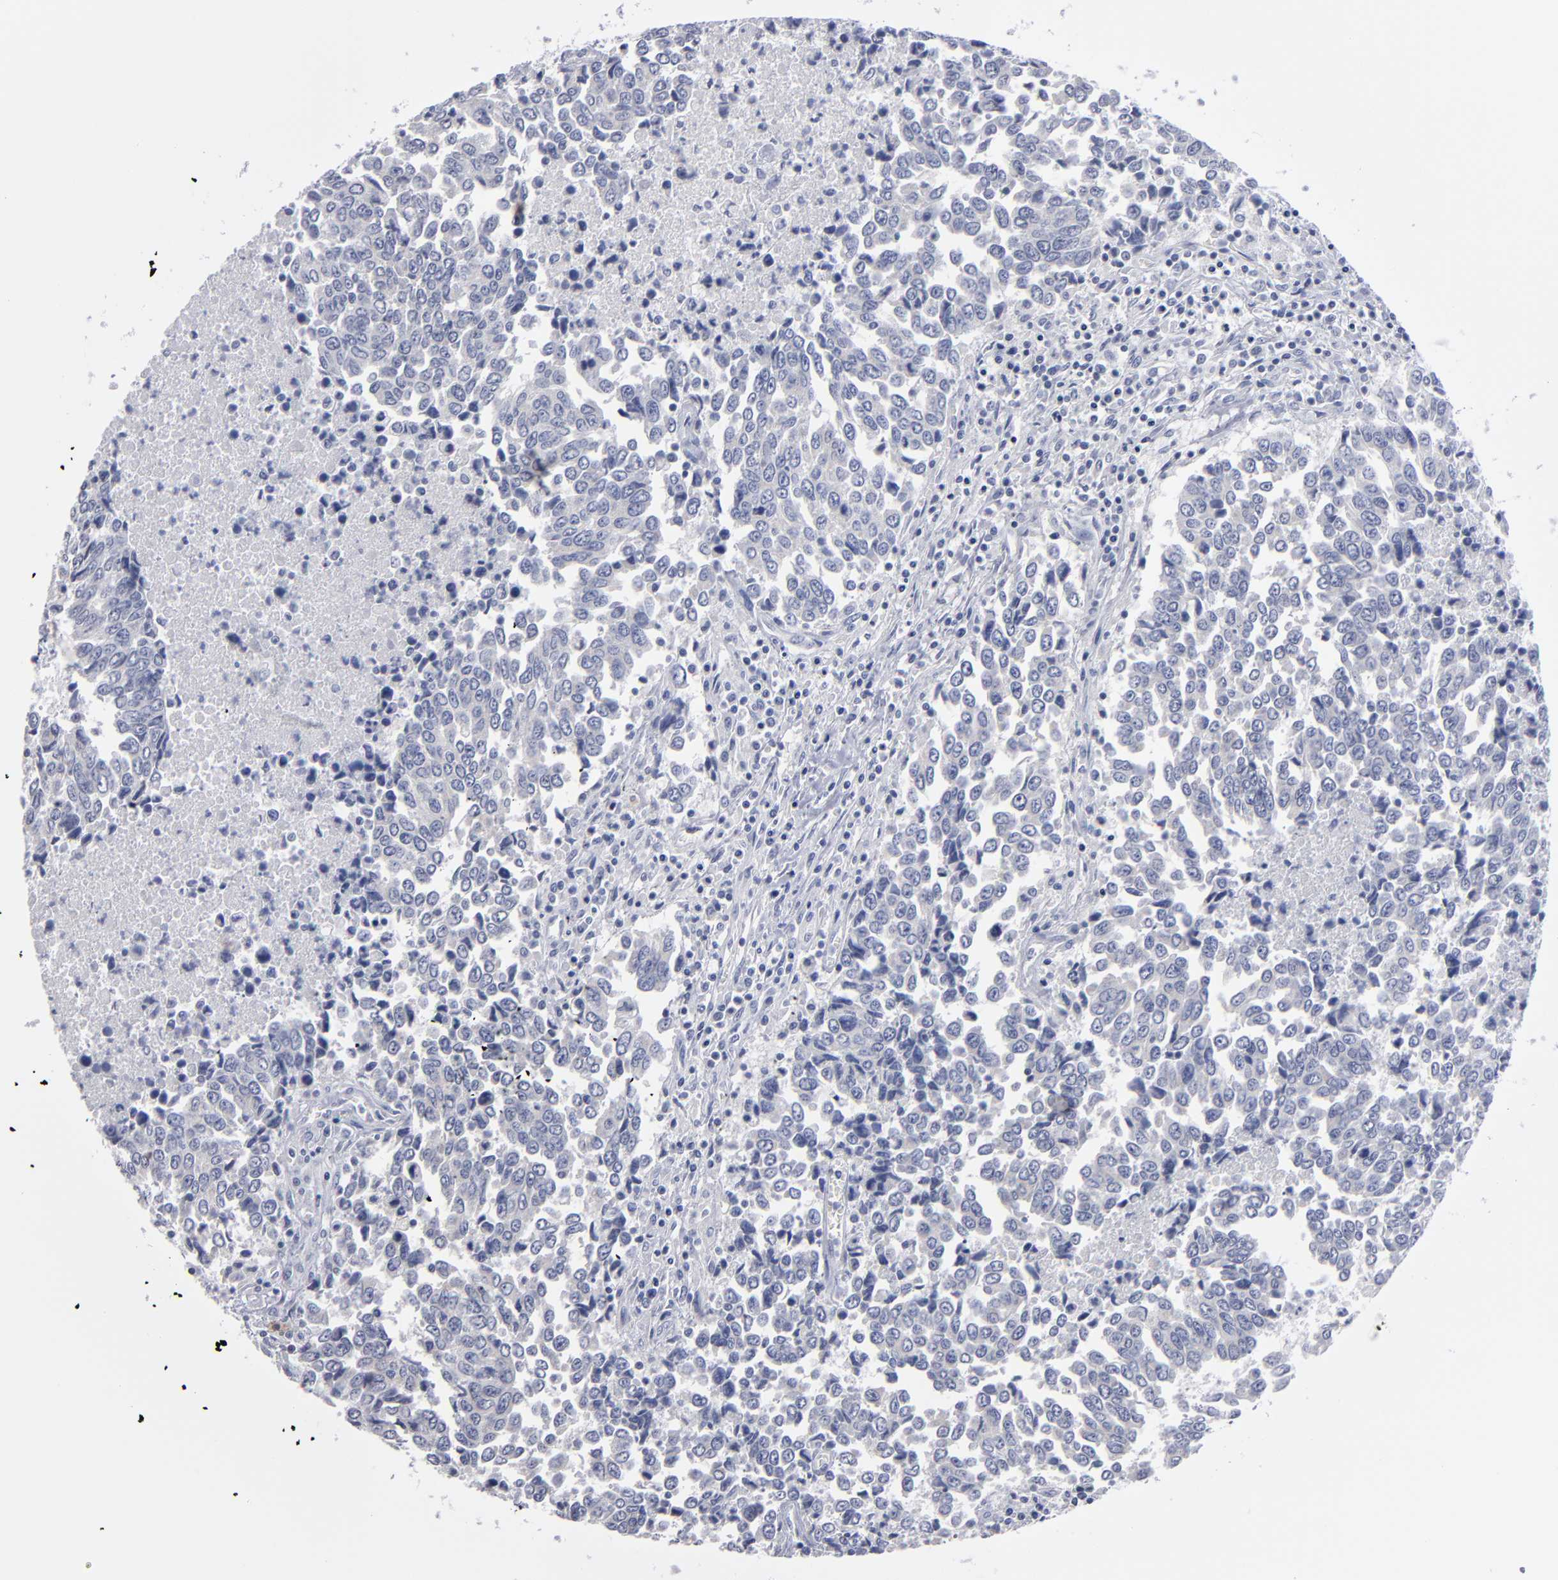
{"staining": {"intensity": "negative", "quantity": "none", "location": "none"}, "tissue": "urothelial cancer", "cell_type": "Tumor cells", "image_type": "cancer", "snomed": [{"axis": "morphology", "description": "Urothelial carcinoma, High grade"}, {"axis": "topography", "description": "Urinary bladder"}], "caption": "IHC photomicrograph of human urothelial carcinoma (high-grade) stained for a protein (brown), which demonstrates no expression in tumor cells.", "gene": "RPH3A", "patient": {"sex": "male", "age": 86}}